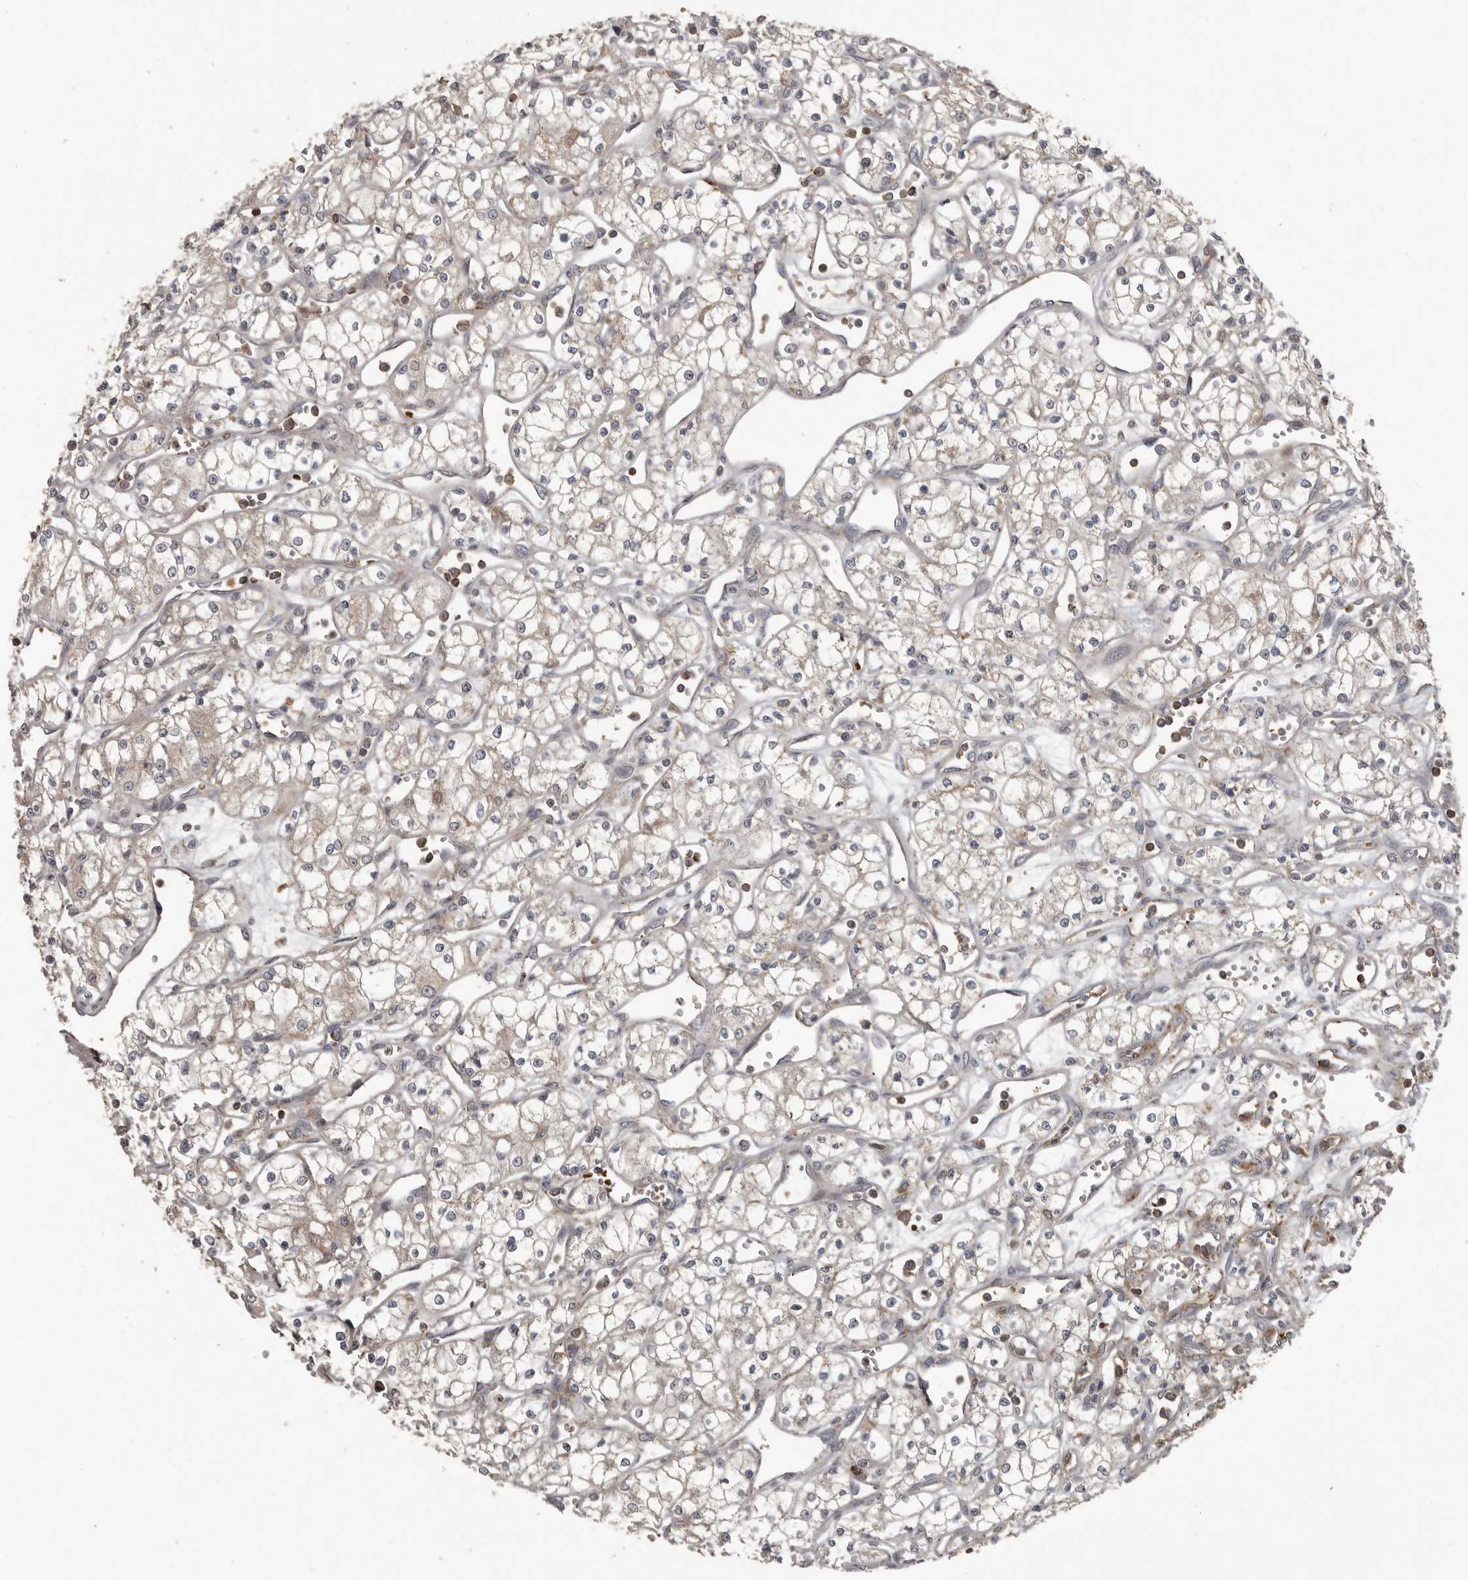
{"staining": {"intensity": "weak", "quantity": "<25%", "location": "cytoplasmic/membranous"}, "tissue": "renal cancer", "cell_type": "Tumor cells", "image_type": "cancer", "snomed": [{"axis": "morphology", "description": "Adenocarcinoma, NOS"}, {"axis": "topography", "description": "Kidney"}], "caption": "Immunohistochemical staining of renal cancer (adenocarcinoma) reveals no significant staining in tumor cells.", "gene": "FBXO31", "patient": {"sex": "male", "age": 59}}